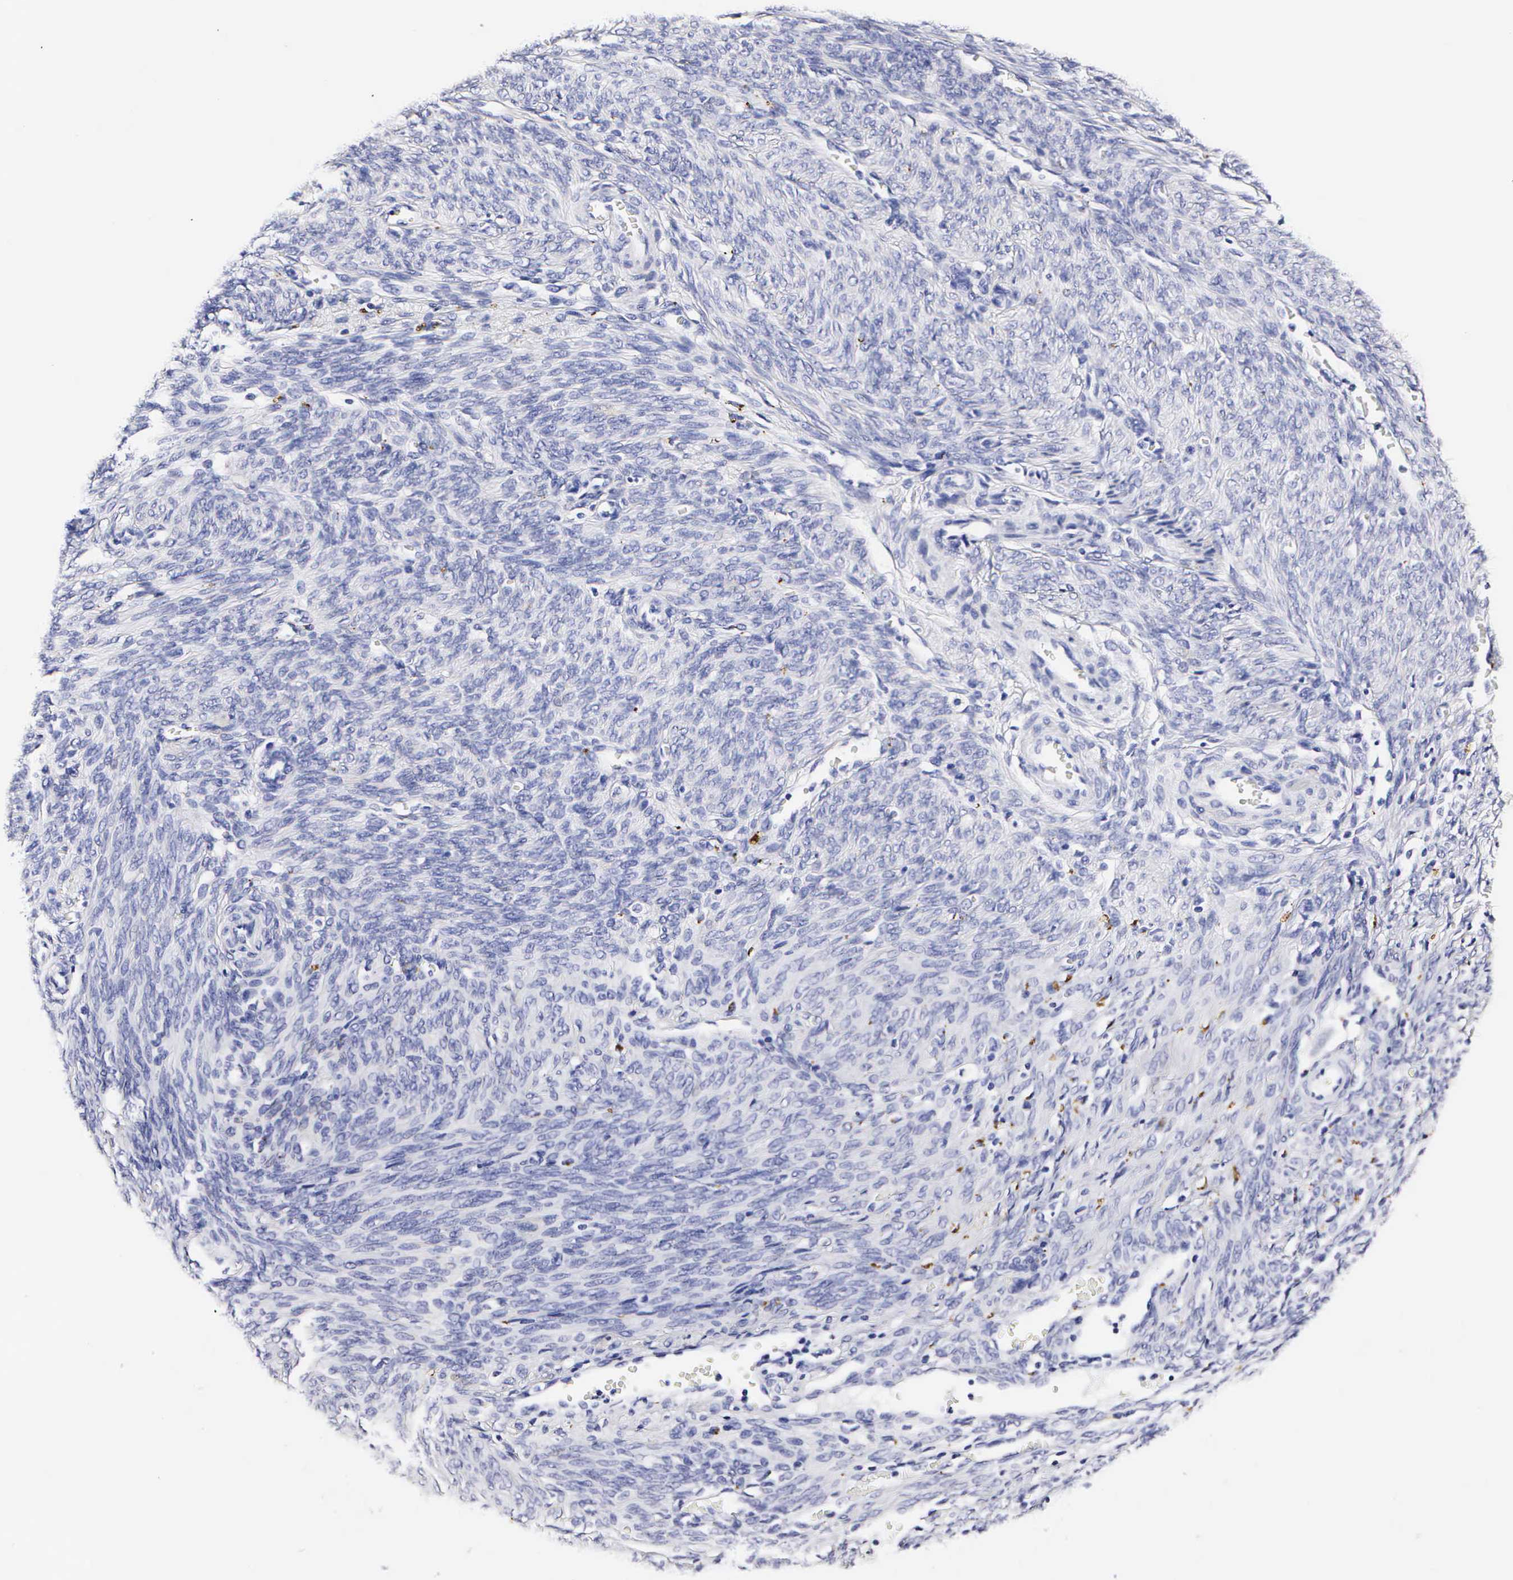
{"staining": {"intensity": "weak", "quantity": "<25%", "location": "cytoplasmic/membranous"}, "tissue": "endometrium", "cell_type": "Cells in endometrial stroma", "image_type": "normal", "snomed": [{"axis": "morphology", "description": "Normal tissue, NOS"}, {"axis": "topography", "description": "Uterus"}], "caption": "Cells in endometrial stroma show no significant protein positivity in unremarkable endometrium. (DAB (3,3'-diaminobenzidine) IHC visualized using brightfield microscopy, high magnification).", "gene": "RNASE6", "patient": {"sex": "female", "age": 83}}